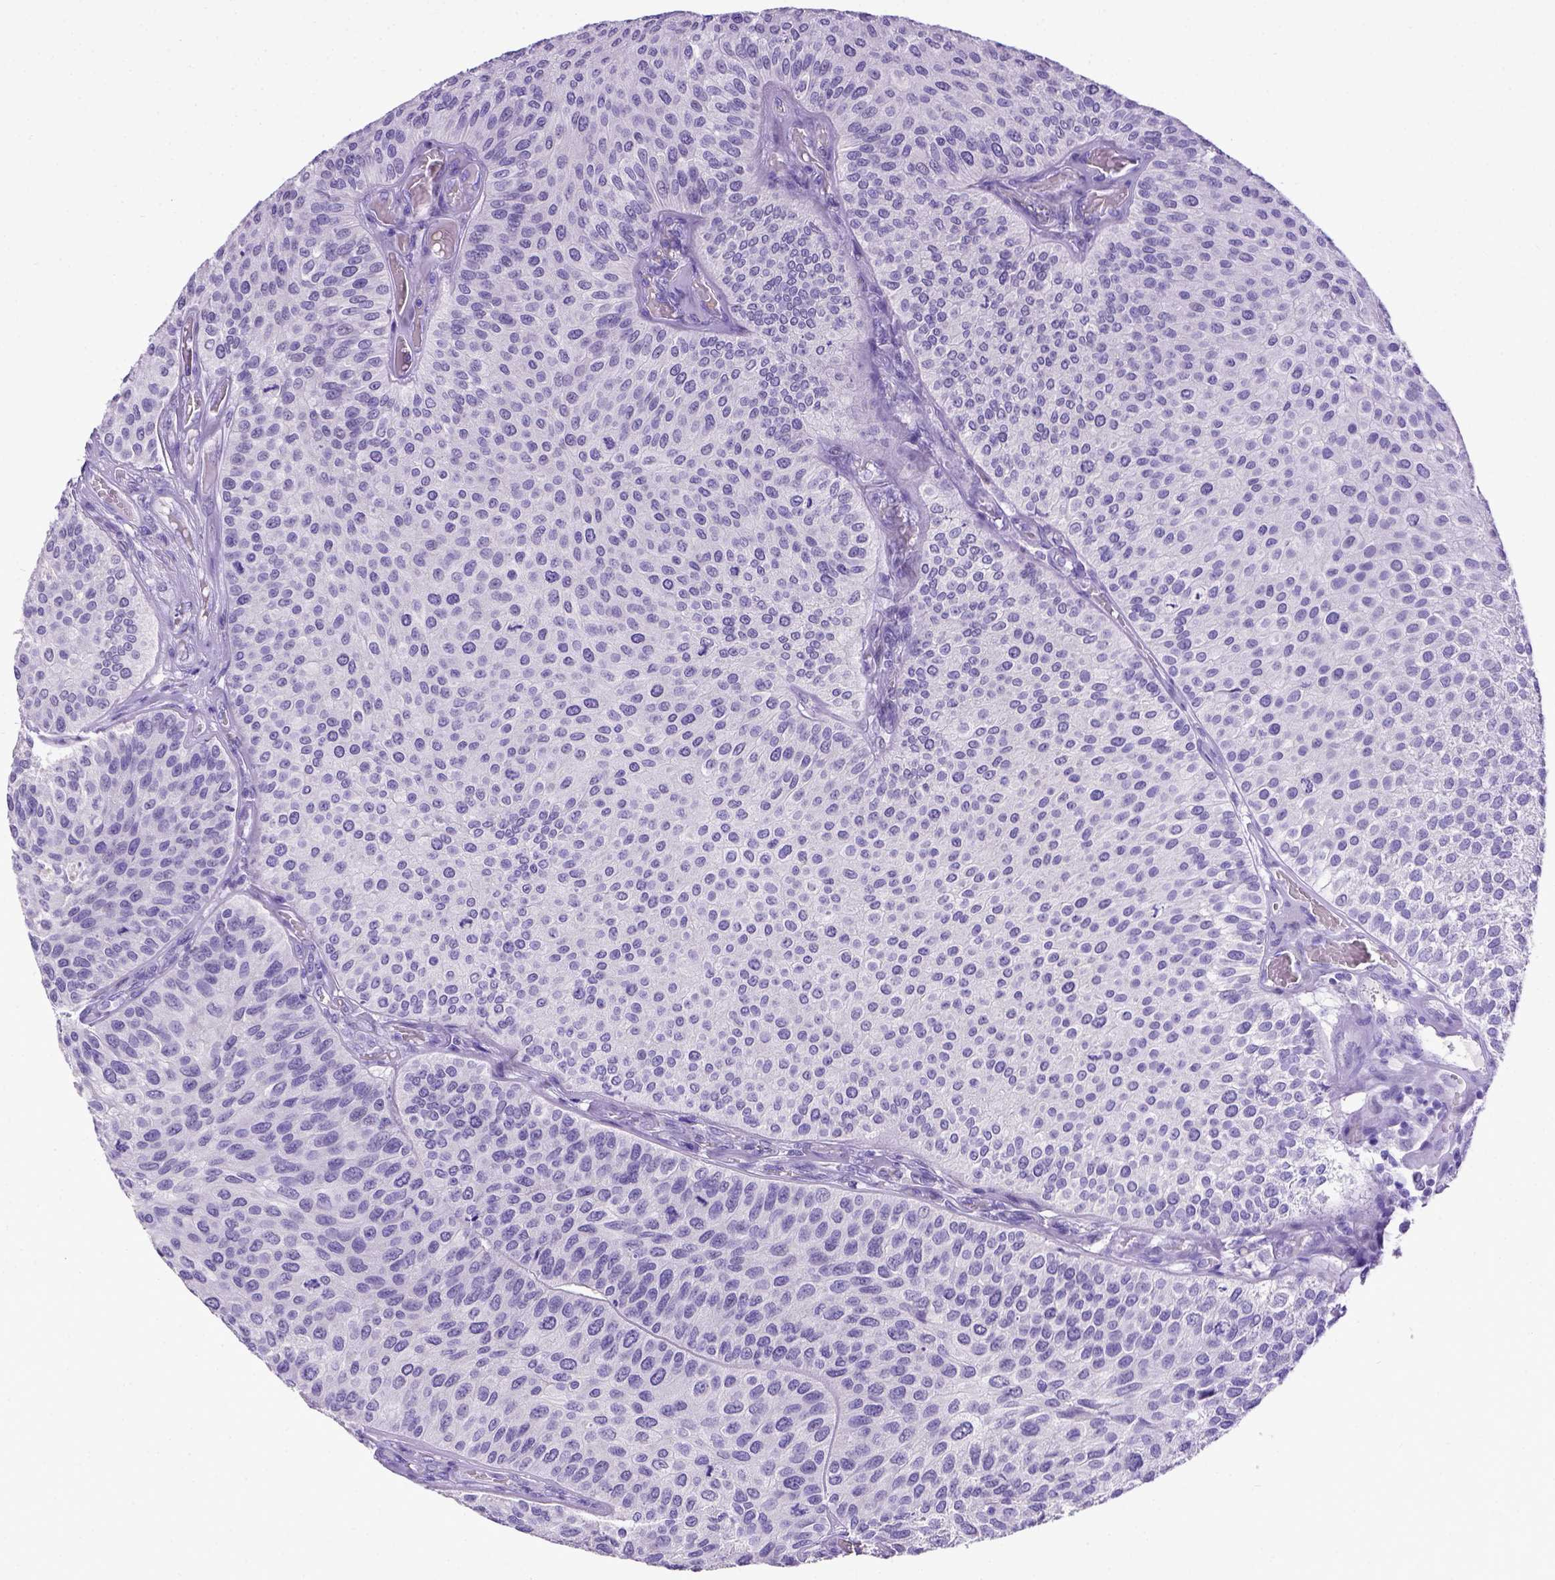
{"staining": {"intensity": "negative", "quantity": "none", "location": "none"}, "tissue": "urothelial cancer", "cell_type": "Tumor cells", "image_type": "cancer", "snomed": [{"axis": "morphology", "description": "Urothelial carcinoma, Low grade"}, {"axis": "topography", "description": "Urinary bladder"}], "caption": "Low-grade urothelial carcinoma was stained to show a protein in brown. There is no significant positivity in tumor cells.", "gene": "ESR1", "patient": {"sex": "female", "age": 87}}